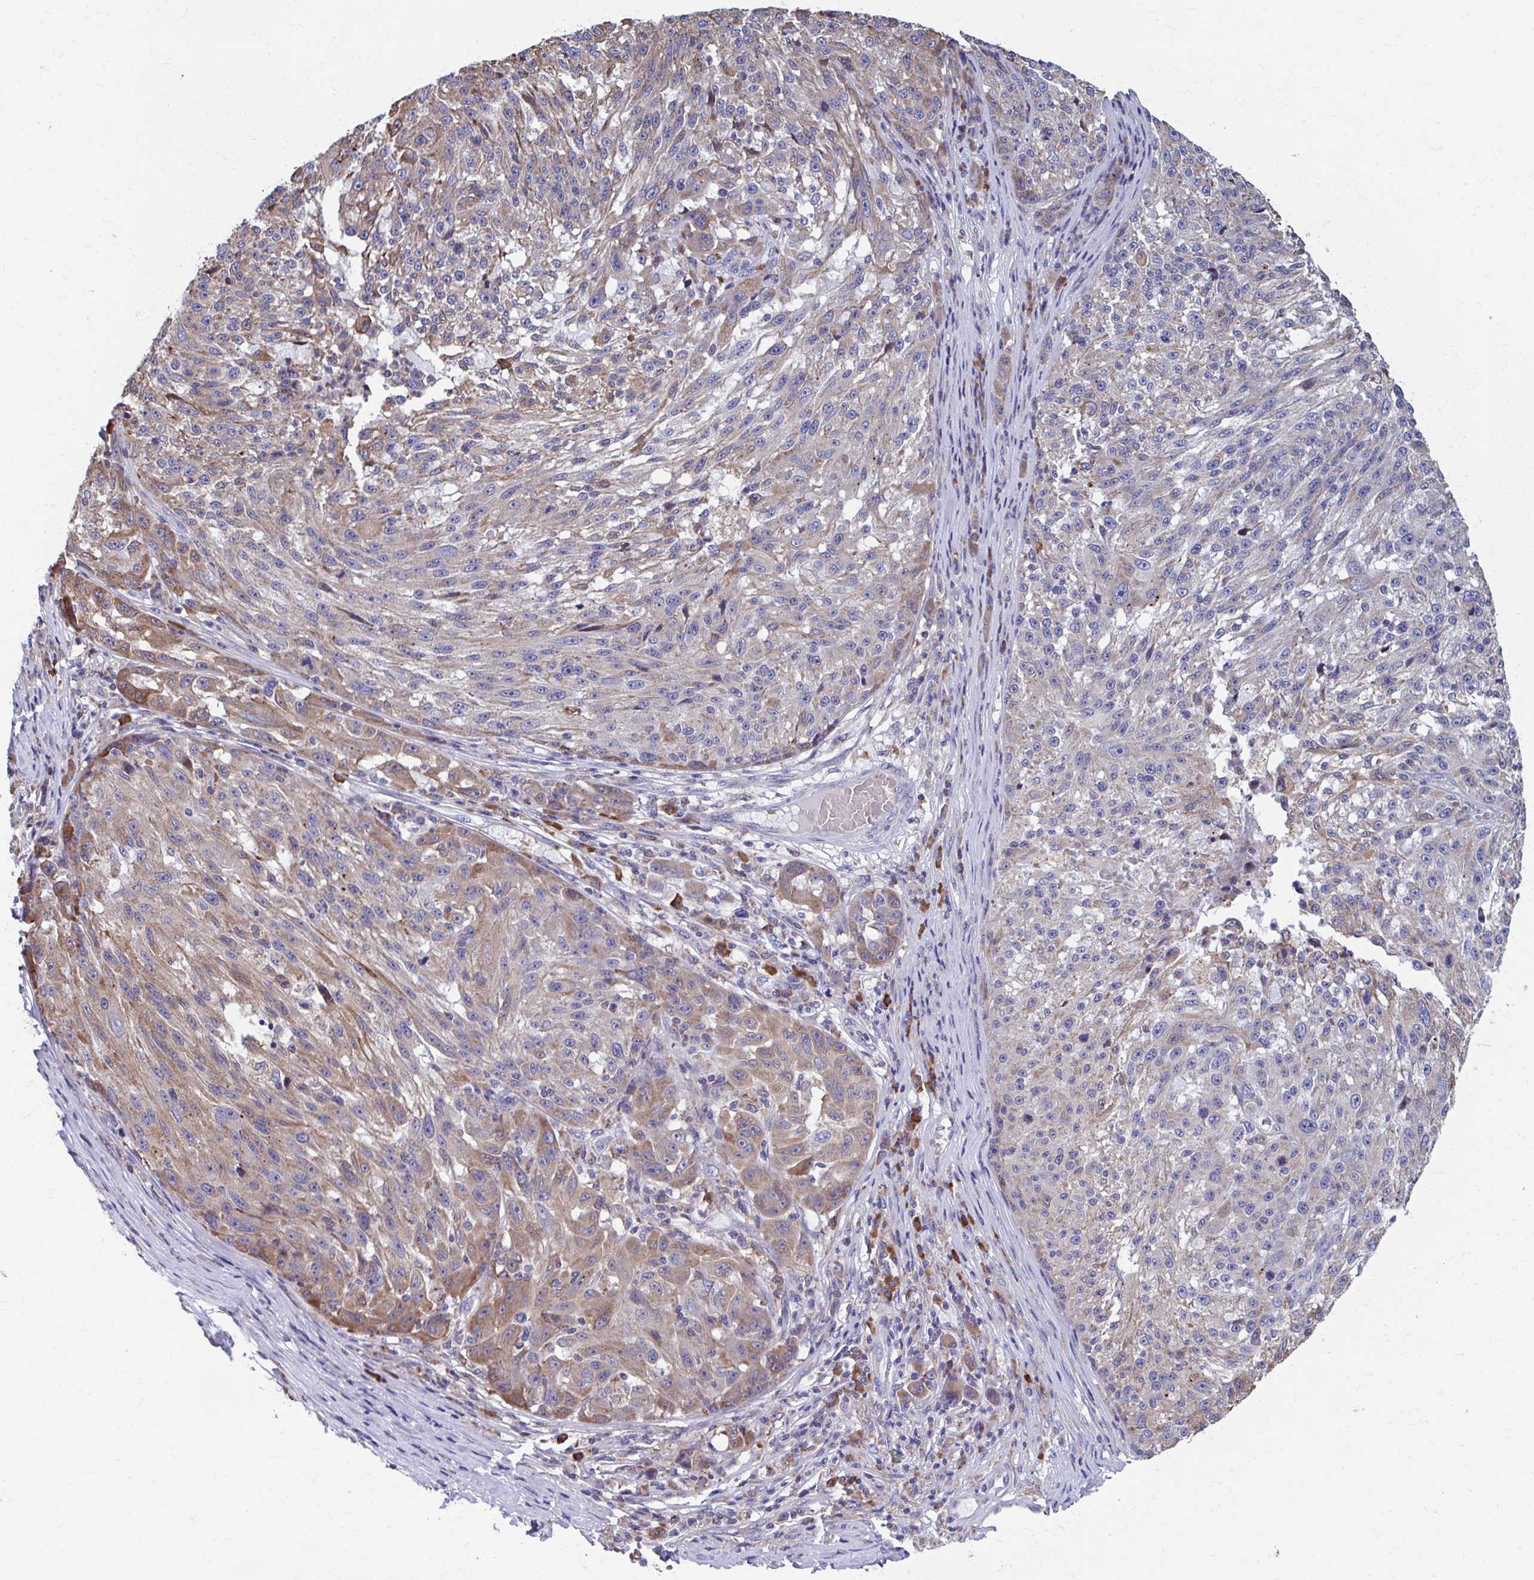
{"staining": {"intensity": "weak", "quantity": "25%-75%", "location": "cytoplasmic/membranous"}, "tissue": "melanoma", "cell_type": "Tumor cells", "image_type": "cancer", "snomed": [{"axis": "morphology", "description": "Malignant melanoma, NOS"}, {"axis": "topography", "description": "Skin"}], "caption": "Immunohistochemistry histopathology image of neoplastic tissue: melanoma stained using immunohistochemistry displays low levels of weak protein expression localized specifically in the cytoplasmic/membranous of tumor cells, appearing as a cytoplasmic/membranous brown color.", "gene": "FKBP2", "patient": {"sex": "male", "age": 53}}